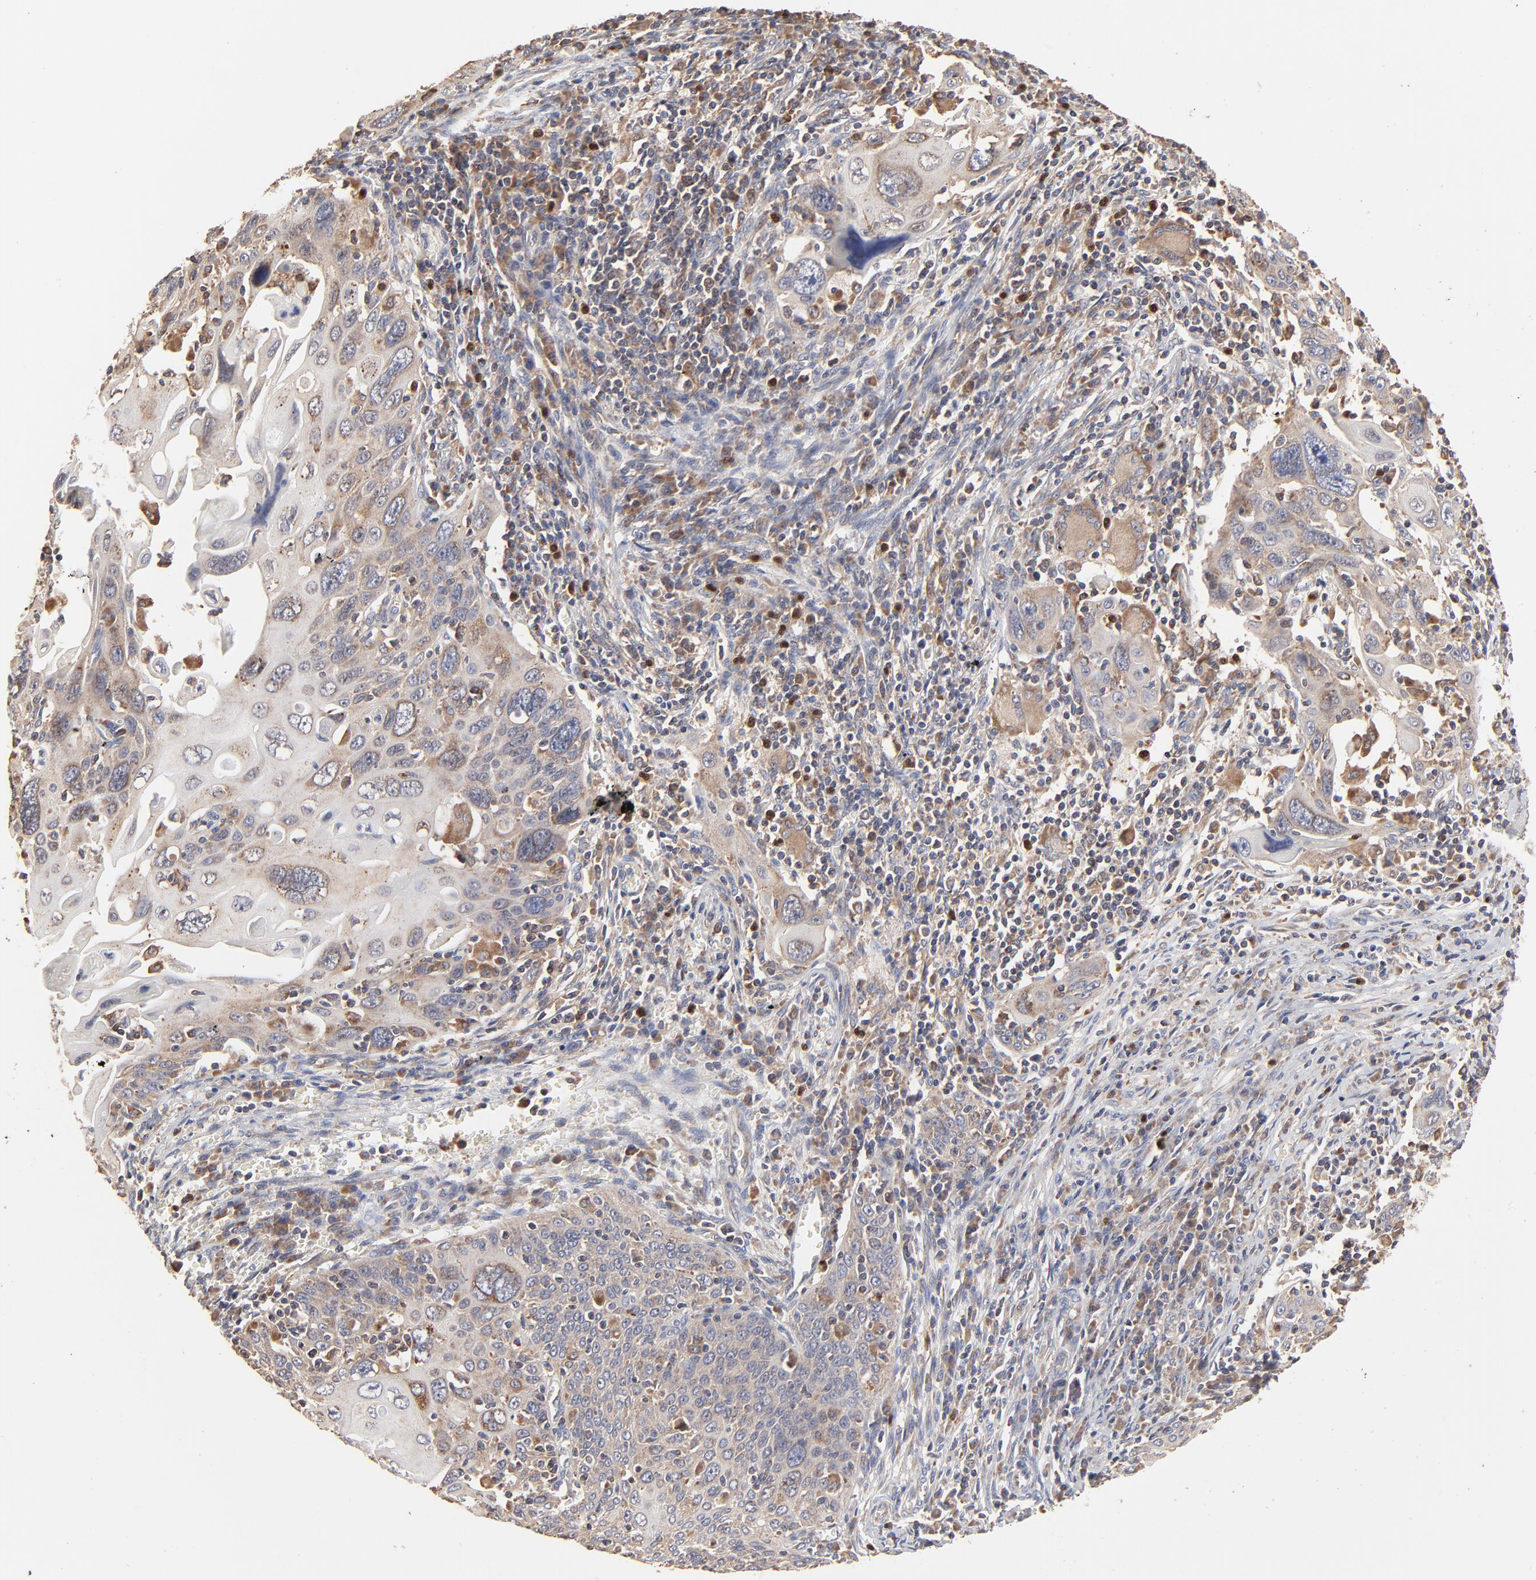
{"staining": {"intensity": "weak", "quantity": "25%-75%", "location": "cytoplasmic/membranous"}, "tissue": "cervical cancer", "cell_type": "Tumor cells", "image_type": "cancer", "snomed": [{"axis": "morphology", "description": "Squamous cell carcinoma, NOS"}, {"axis": "topography", "description": "Cervix"}], "caption": "IHC image of cervical squamous cell carcinoma stained for a protein (brown), which reveals low levels of weak cytoplasmic/membranous positivity in approximately 25%-75% of tumor cells.", "gene": "RNF213", "patient": {"sex": "female", "age": 54}}